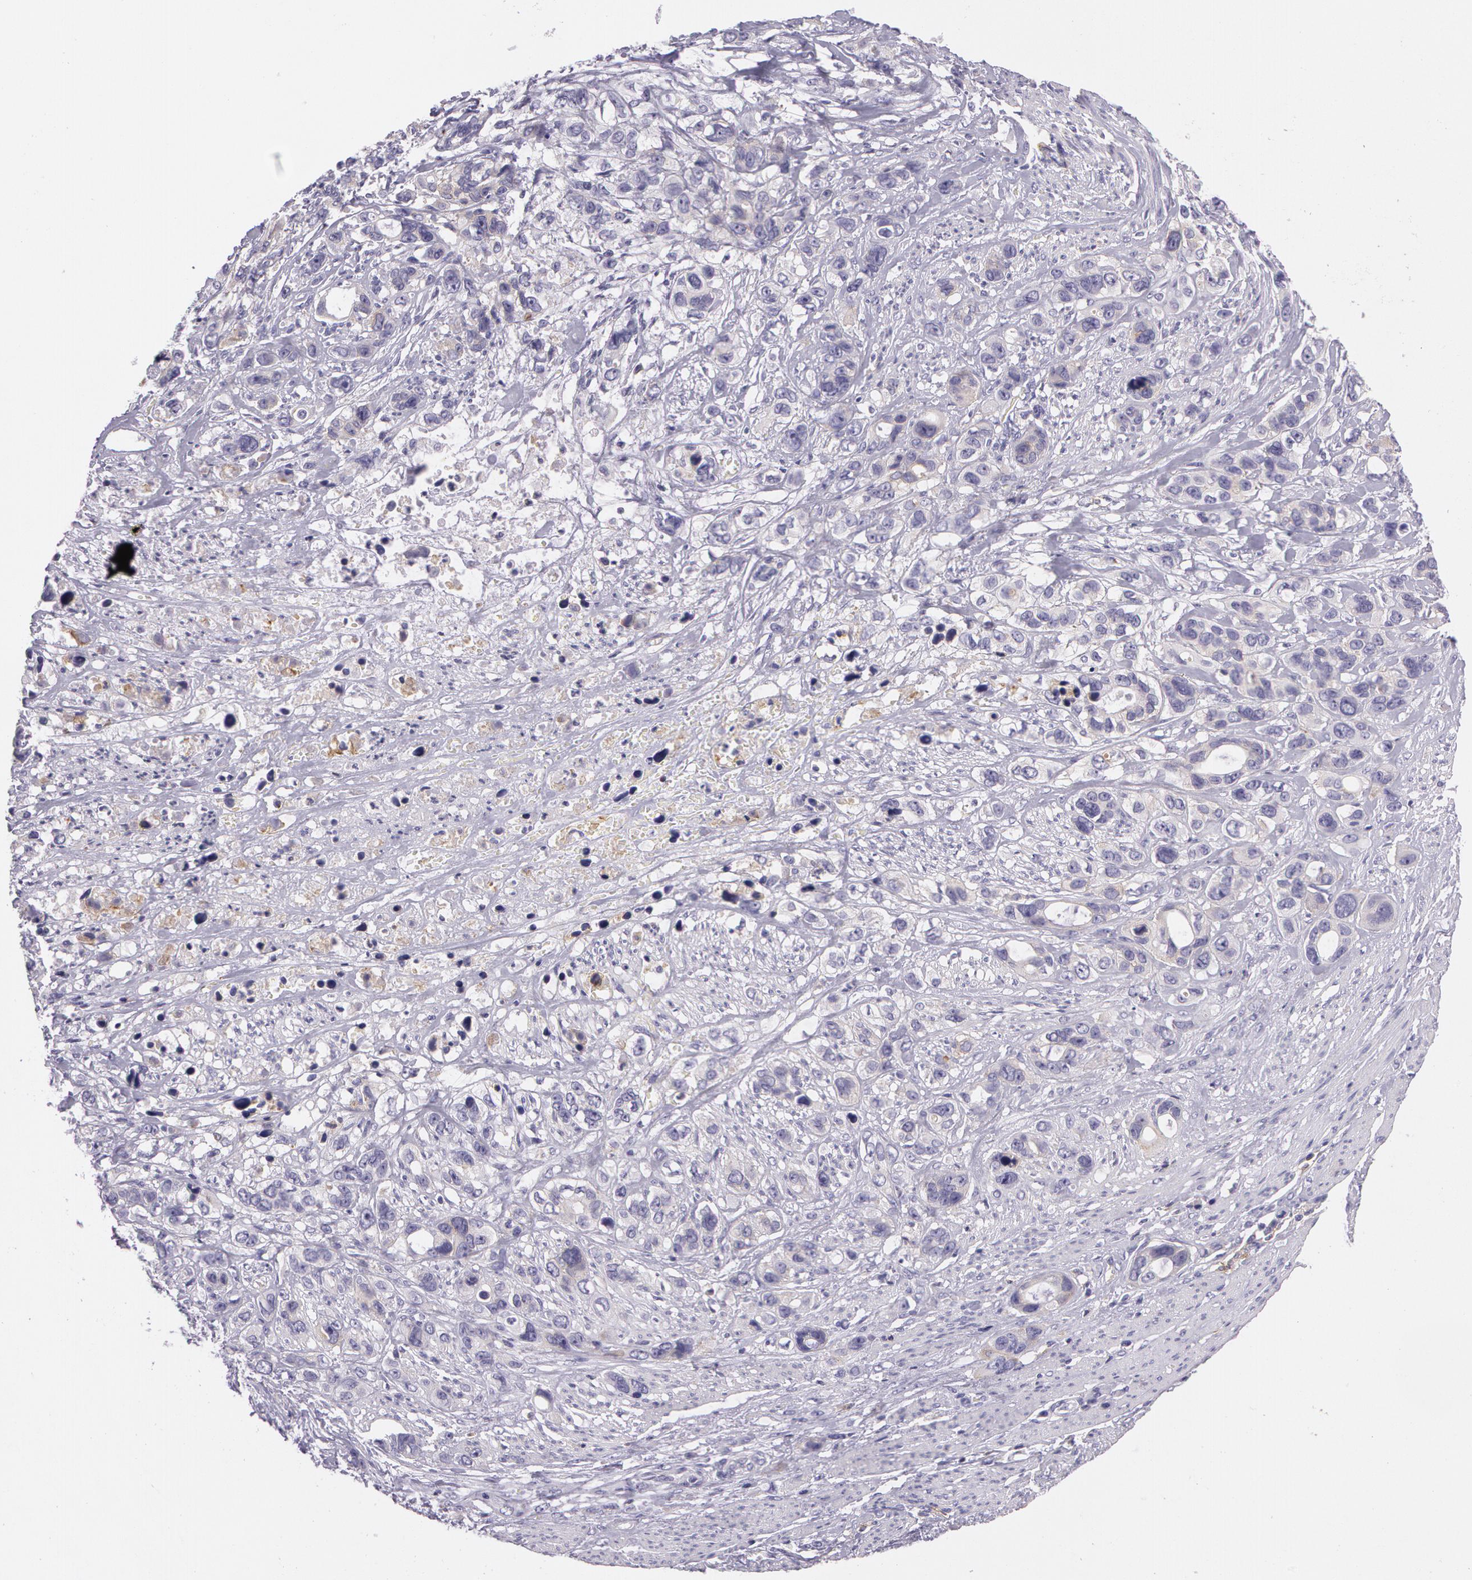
{"staining": {"intensity": "weak", "quantity": ">75%", "location": "cytoplasmic/membranous"}, "tissue": "stomach cancer", "cell_type": "Tumor cells", "image_type": "cancer", "snomed": [{"axis": "morphology", "description": "Adenocarcinoma, NOS"}, {"axis": "topography", "description": "Stomach, upper"}], "caption": "IHC of stomach cancer exhibits low levels of weak cytoplasmic/membranous positivity in approximately >75% of tumor cells.", "gene": "LY75", "patient": {"sex": "male", "age": 47}}